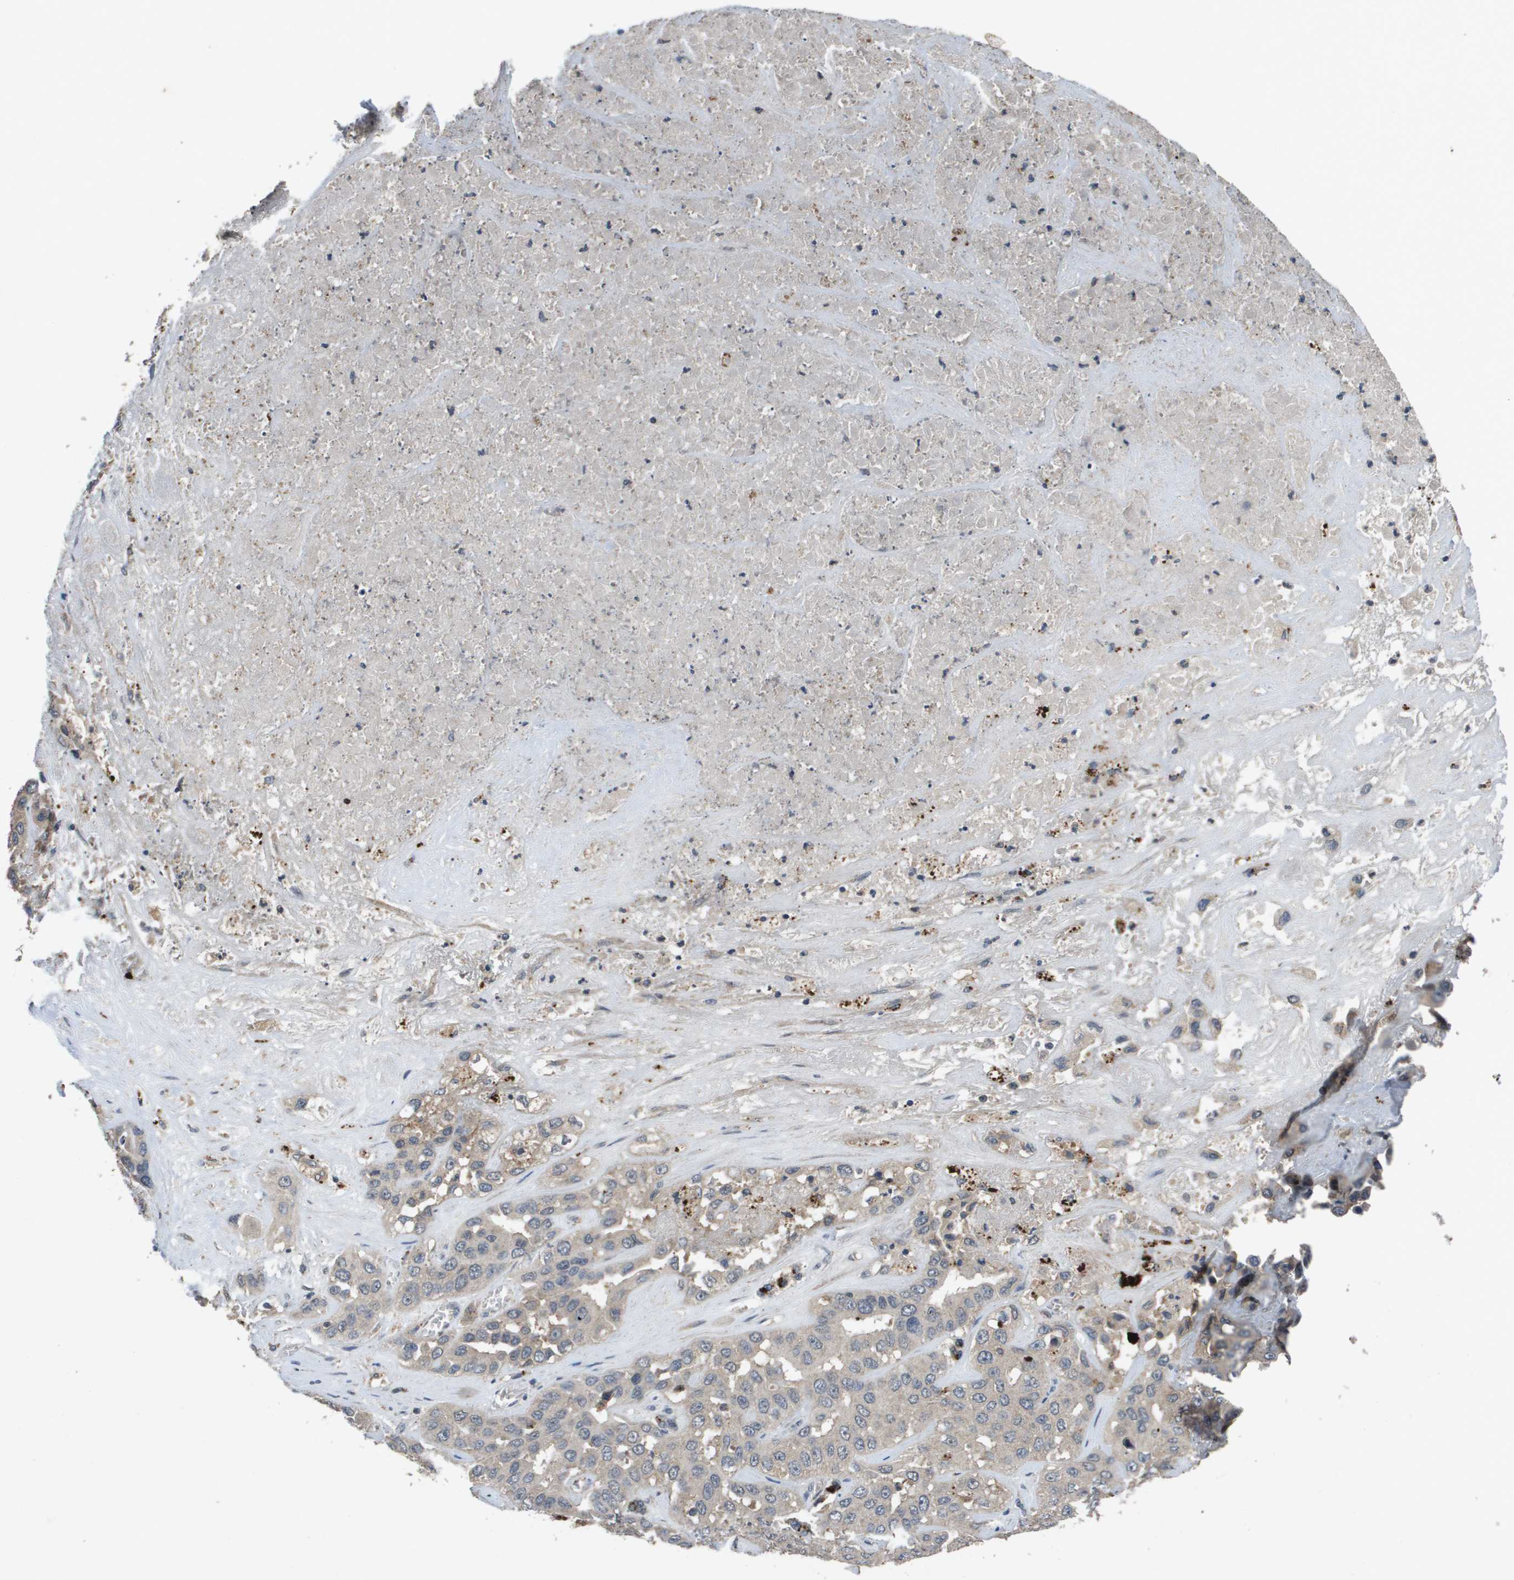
{"staining": {"intensity": "weak", "quantity": "<25%", "location": "cytoplasmic/membranous"}, "tissue": "liver cancer", "cell_type": "Tumor cells", "image_type": "cancer", "snomed": [{"axis": "morphology", "description": "Cholangiocarcinoma"}, {"axis": "topography", "description": "Liver"}], "caption": "IHC photomicrograph of cholangiocarcinoma (liver) stained for a protein (brown), which shows no expression in tumor cells. (DAB (3,3'-diaminobenzidine) immunohistochemistry (IHC), high magnification).", "gene": "PROC", "patient": {"sex": "female", "age": 52}}